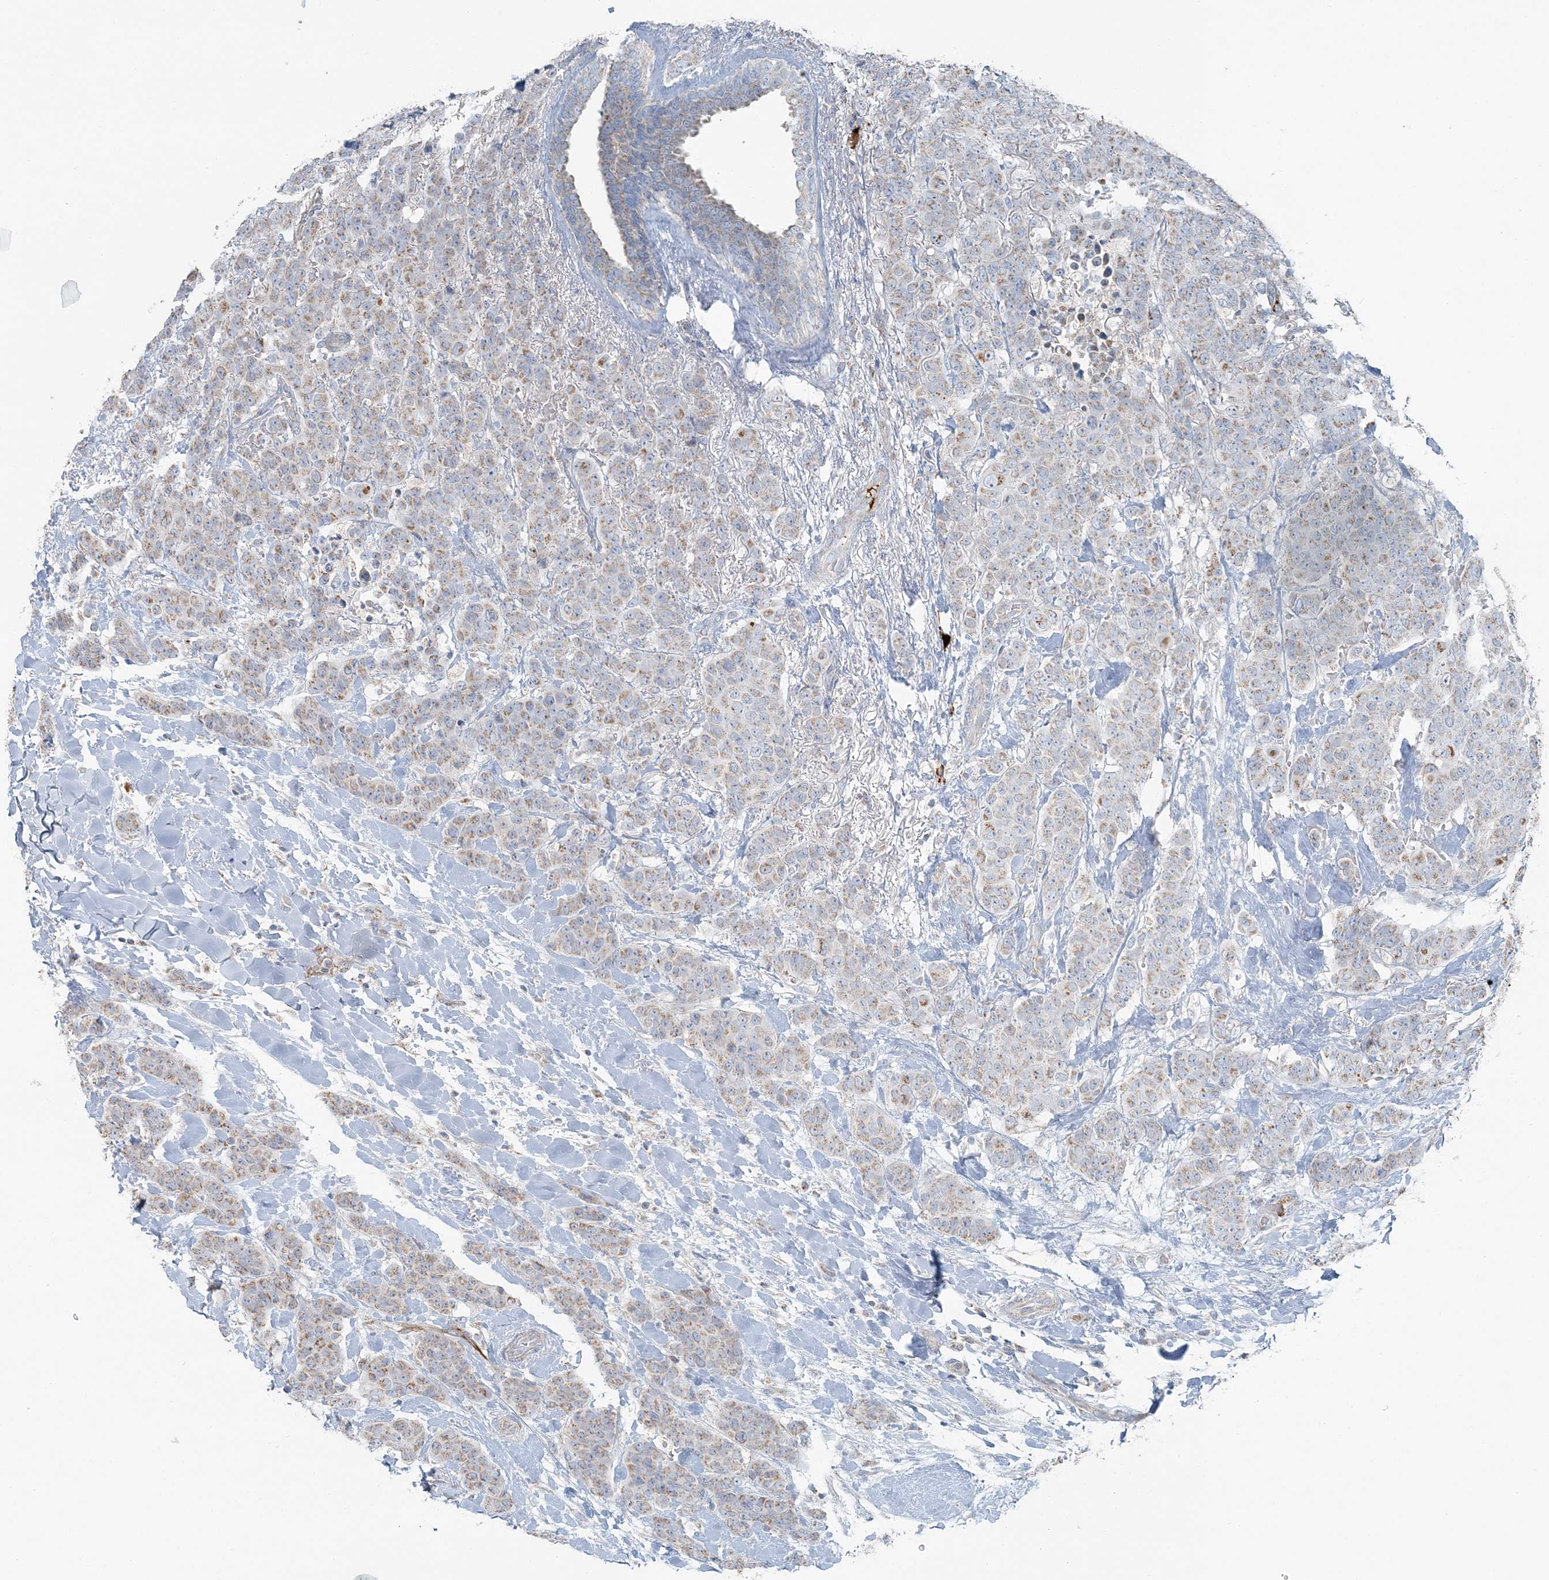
{"staining": {"intensity": "weak", "quantity": ">75%", "location": "cytoplasmic/membranous"}, "tissue": "breast cancer", "cell_type": "Tumor cells", "image_type": "cancer", "snomed": [{"axis": "morphology", "description": "Duct carcinoma"}, {"axis": "topography", "description": "Breast"}], "caption": "Infiltrating ductal carcinoma (breast) stained with DAB immunohistochemistry (IHC) demonstrates low levels of weak cytoplasmic/membranous expression in approximately >75% of tumor cells.", "gene": "SLC22A16", "patient": {"sex": "female", "age": 40}}